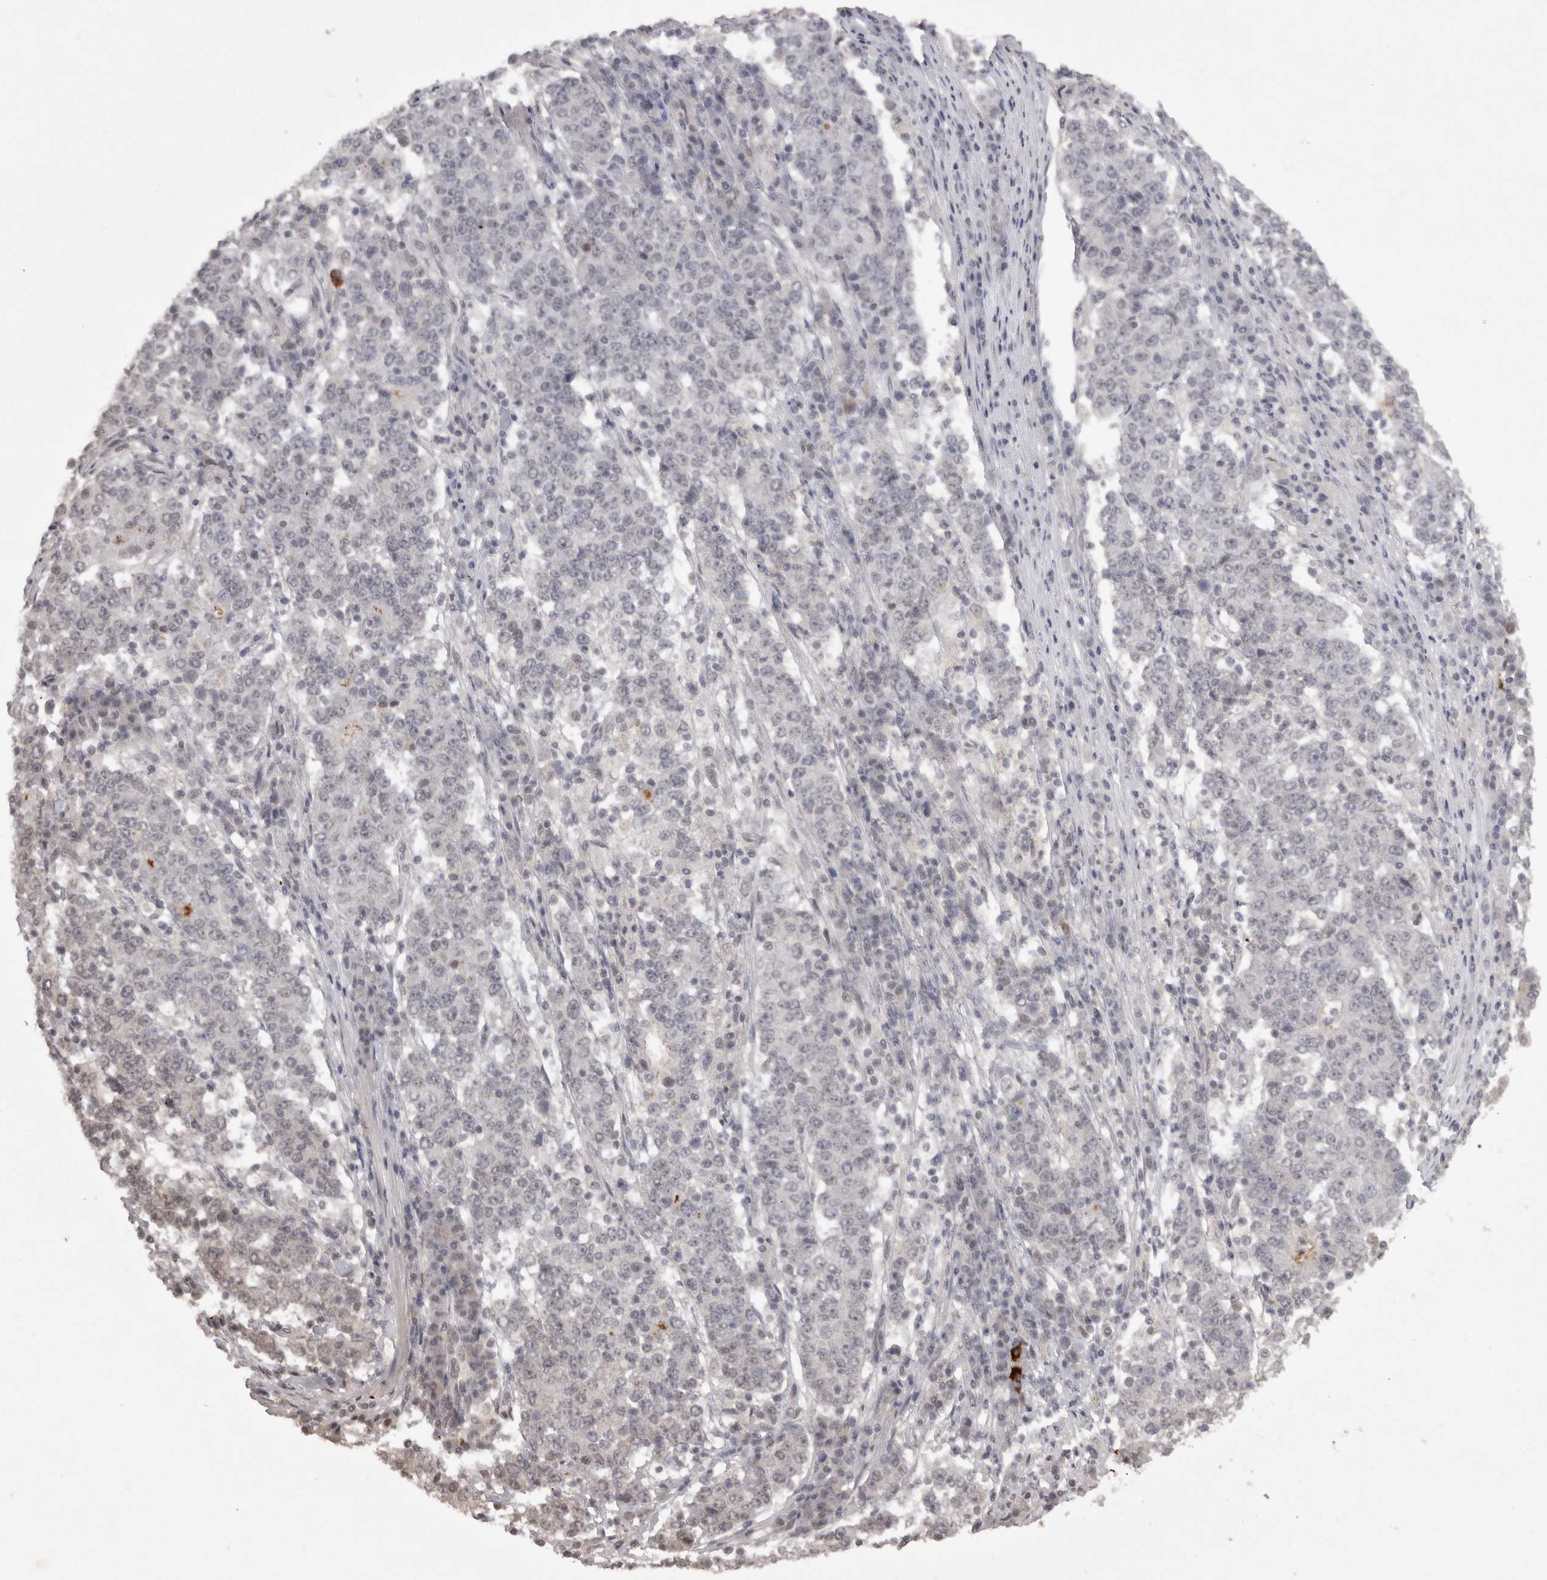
{"staining": {"intensity": "weak", "quantity": "<25%", "location": "cytoplasmic/membranous"}, "tissue": "stomach cancer", "cell_type": "Tumor cells", "image_type": "cancer", "snomed": [{"axis": "morphology", "description": "Adenocarcinoma, NOS"}, {"axis": "topography", "description": "Stomach"}], "caption": "This histopathology image is of stomach cancer (adenocarcinoma) stained with IHC to label a protein in brown with the nuclei are counter-stained blue. There is no staining in tumor cells.", "gene": "DDX4", "patient": {"sex": "male", "age": 59}}